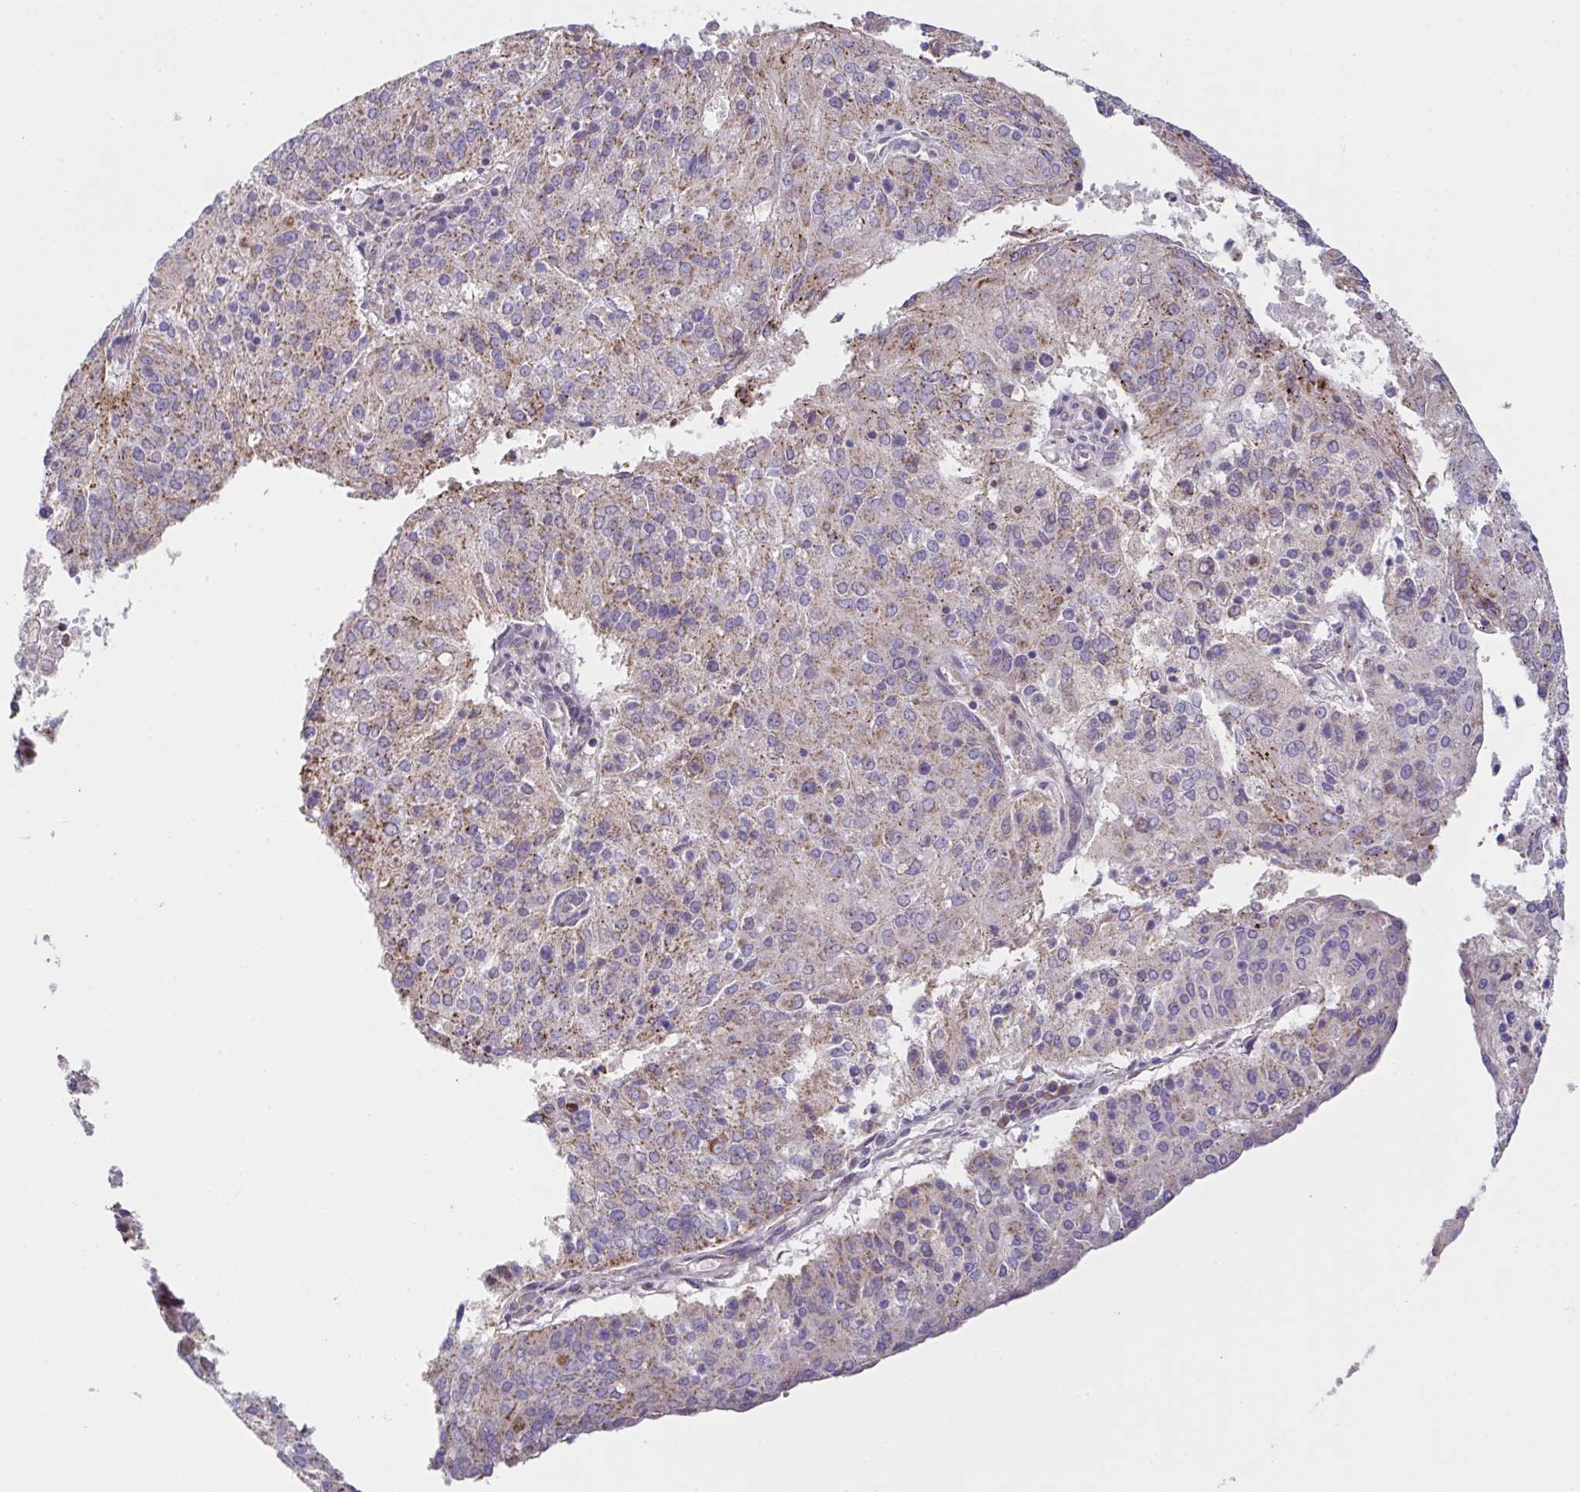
{"staining": {"intensity": "moderate", "quantity": "<25%", "location": "cytoplasmic/membranous"}, "tissue": "endometrial cancer", "cell_type": "Tumor cells", "image_type": "cancer", "snomed": [{"axis": "morphology", "description": "Adenocarcinoma, NOS"}, {"axis": "topography", "description": "Endometrium"}], "caption": "Protein expression analysis of endometrial cancer shows moderate cytoplasmic/membranous staining in approximately <25% of tumor cells.", "gene": "MRPS2", "patient": {"sex": "female", "age": 82}}